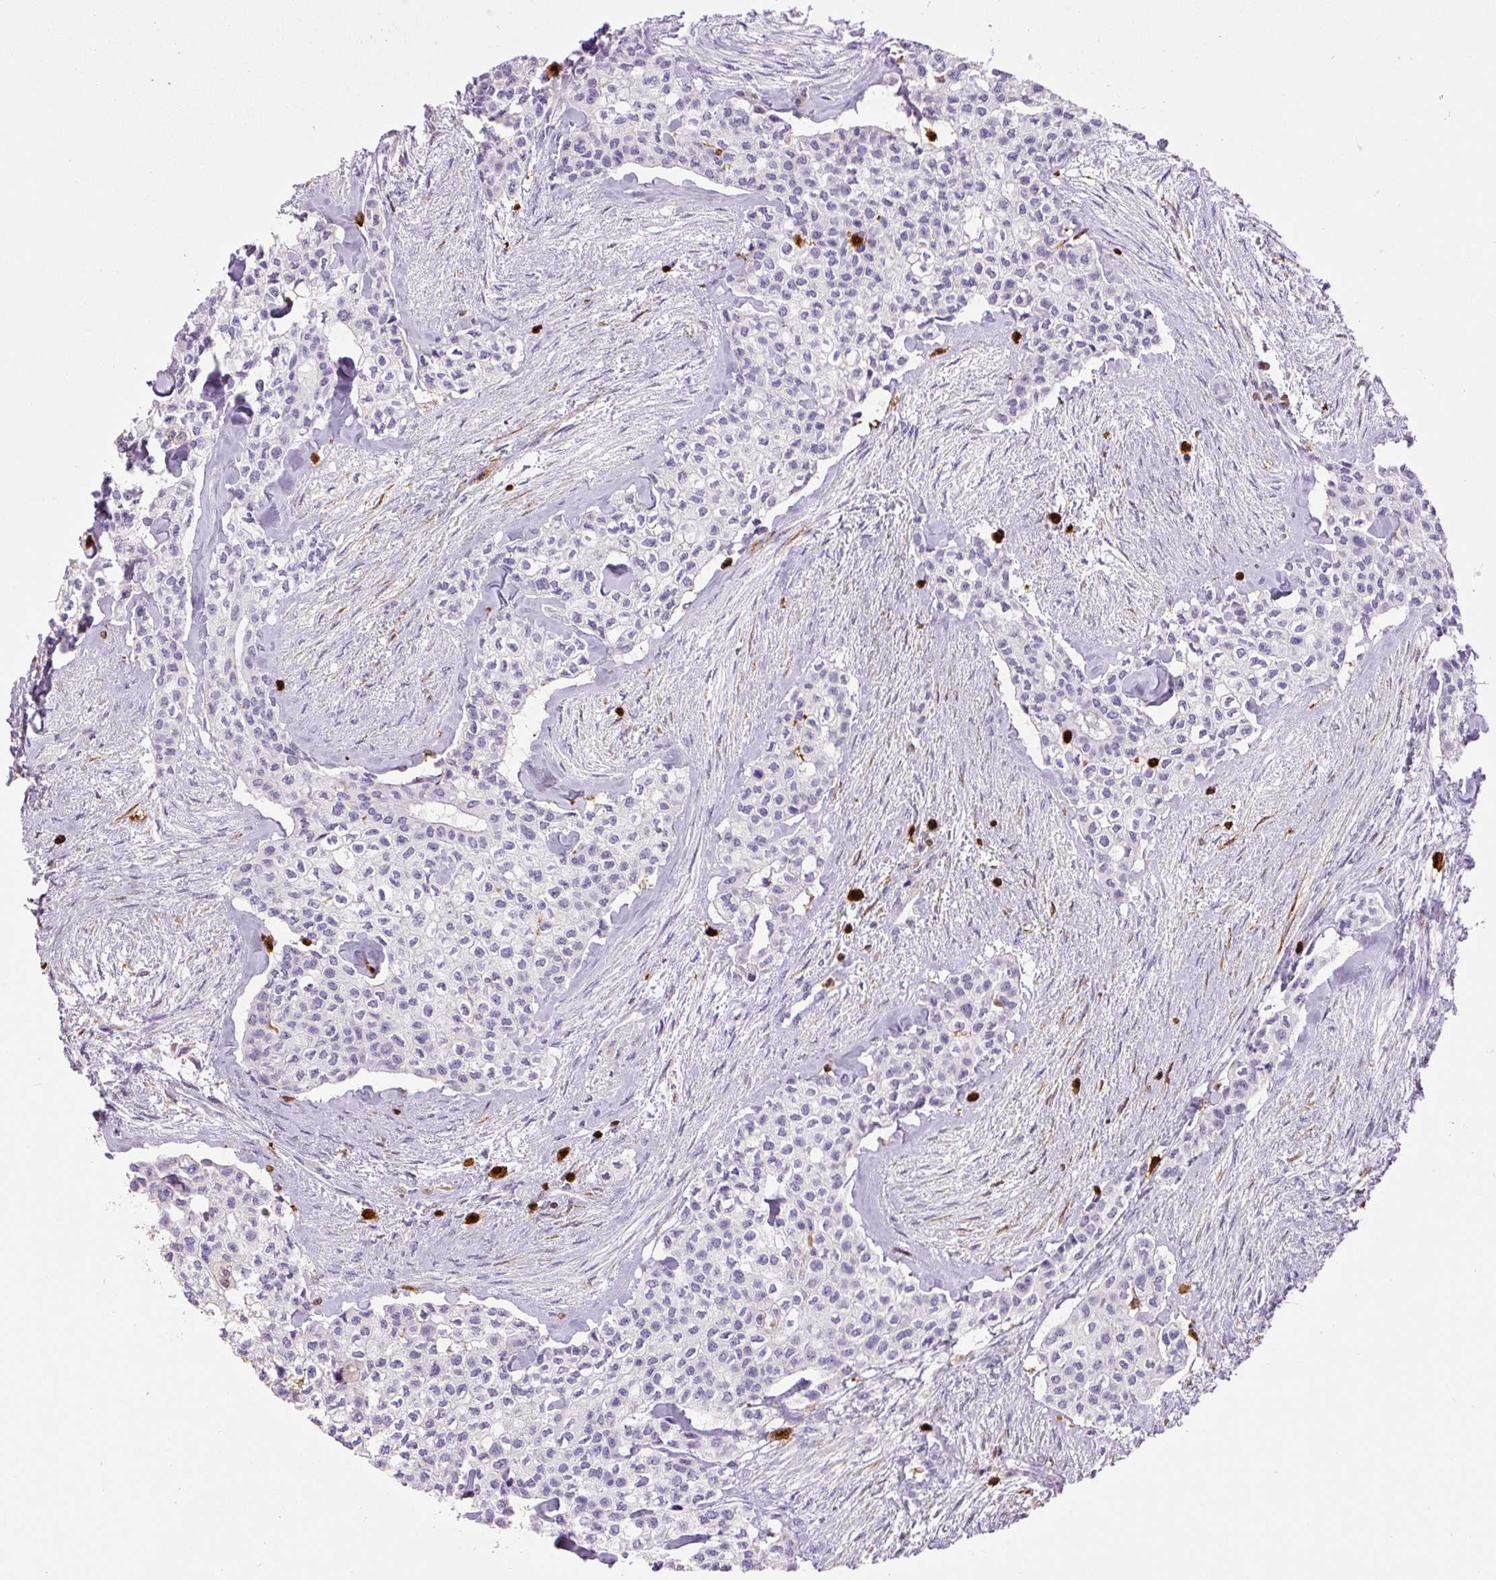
{"staining": {"intensity": "negative", "quantity": "none", "location": "none"}, "tissue": "head and neck cancer", "cell_type": "Tumor cells", "image_type": "cancer", "snomed": [{"axis": "morphology", "description": "Adenocarcinoma, NOS"}, {"axis": "topography", "description": "Head-Neck"}], "caption": "Immunohistochemistry (IHC) photomicrograph of neoplastic tissue: human adenocarcinoma (head and neck) stained with DAB displays no significant protein expression in tumor cells.", "gene": "S100A4", "patient": {"sex": "male", "age": 81}}